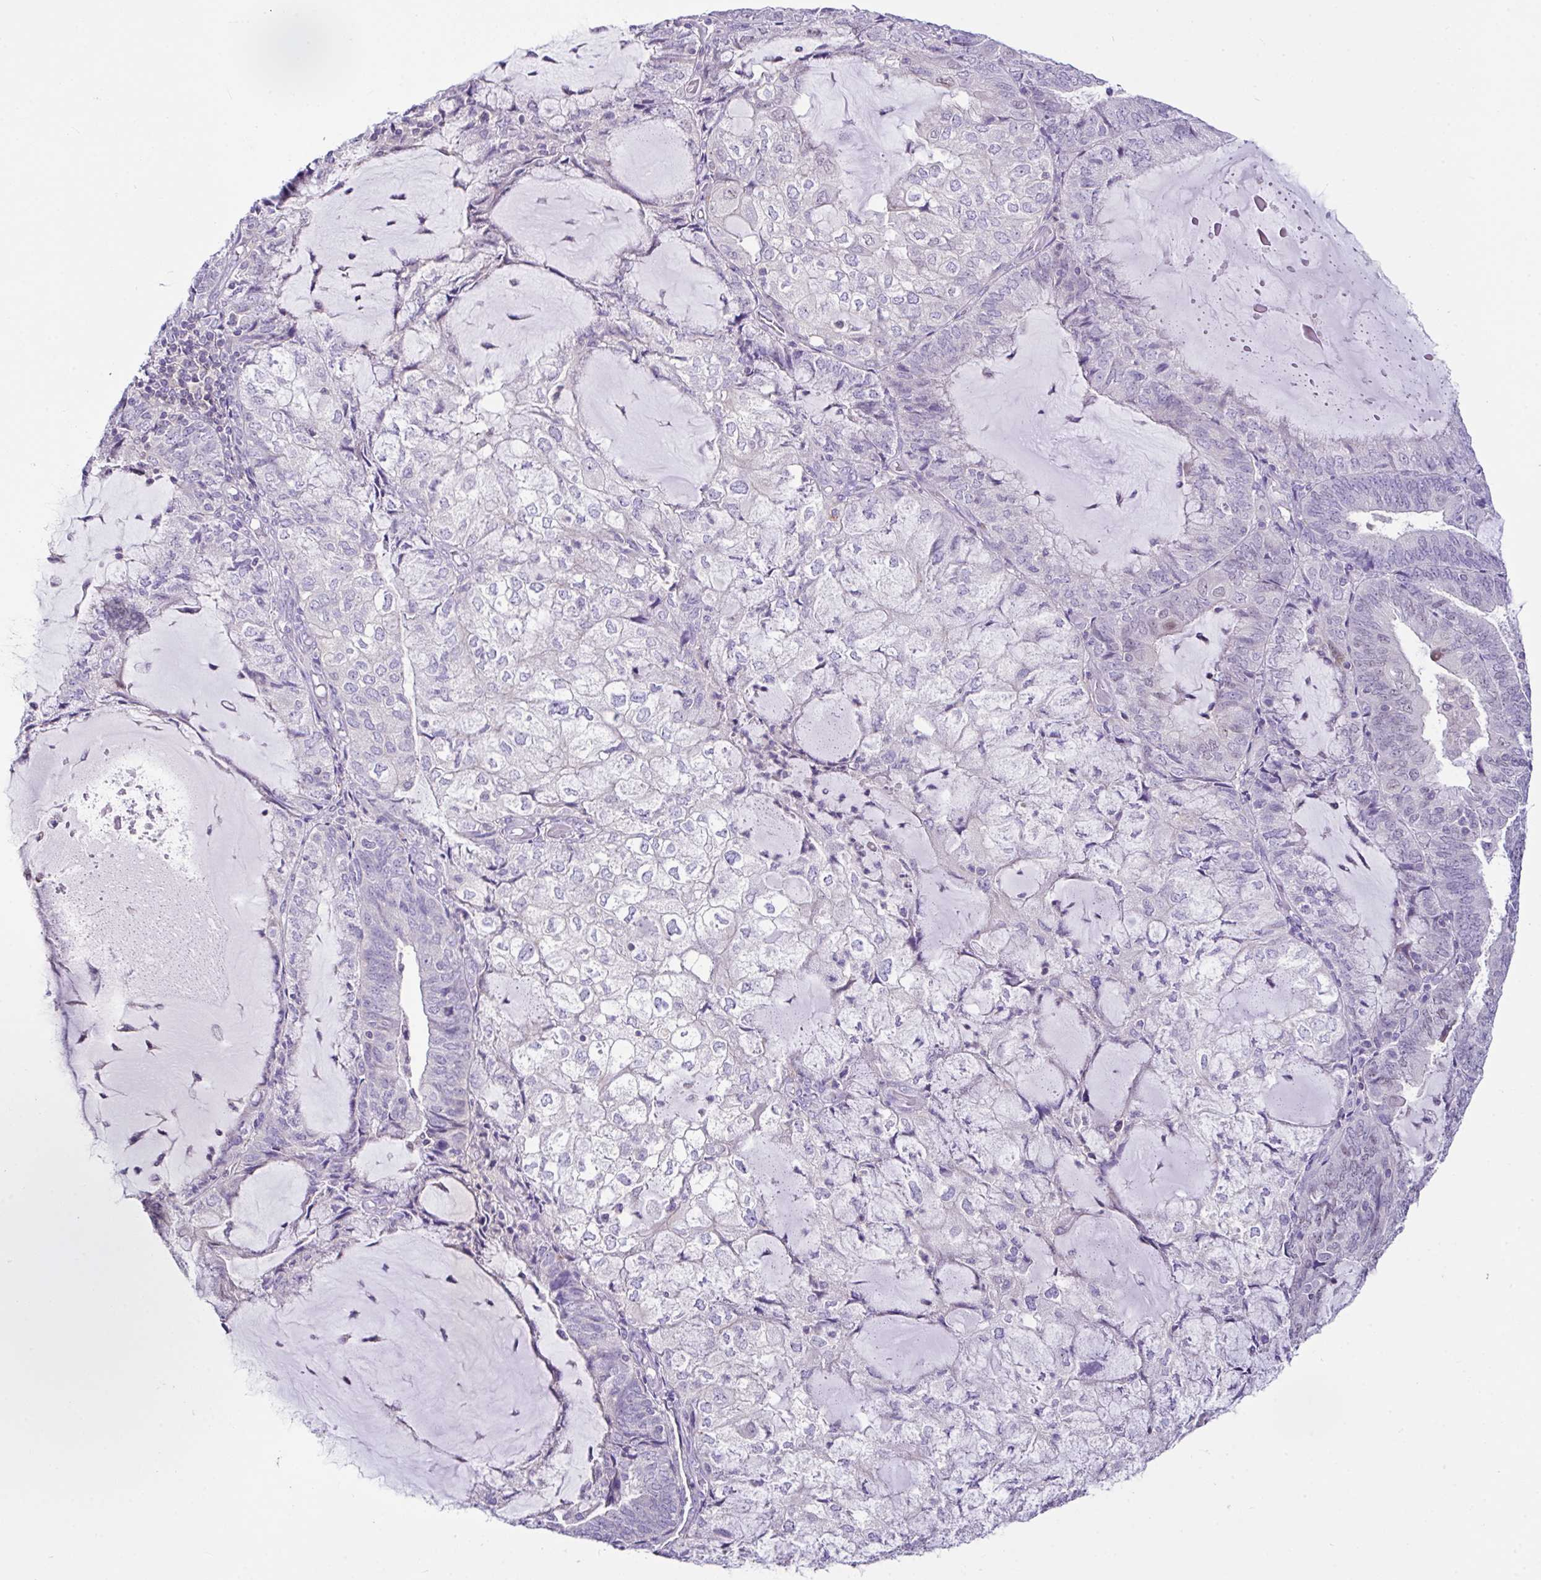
{"staining": {"intensity": "weak", "quantity": "<25%", "location": "nuclear"}, "tissue": "endometrial cancer", "cell_type": "Tumor cells", "image_type": "cancer", "snomed": [{"axis": "morphology", "description": "Adenocarcinoma, NOS"}, {"axis": "topography", "description": "Endometrium"}], "caption": "A photomicrograph of endometrial adenocarcinoma stained for a protein displays no brown staining in tumor cells.", "gene": "D2HGDH", "patient": {"sex": "female", "age": 81}}